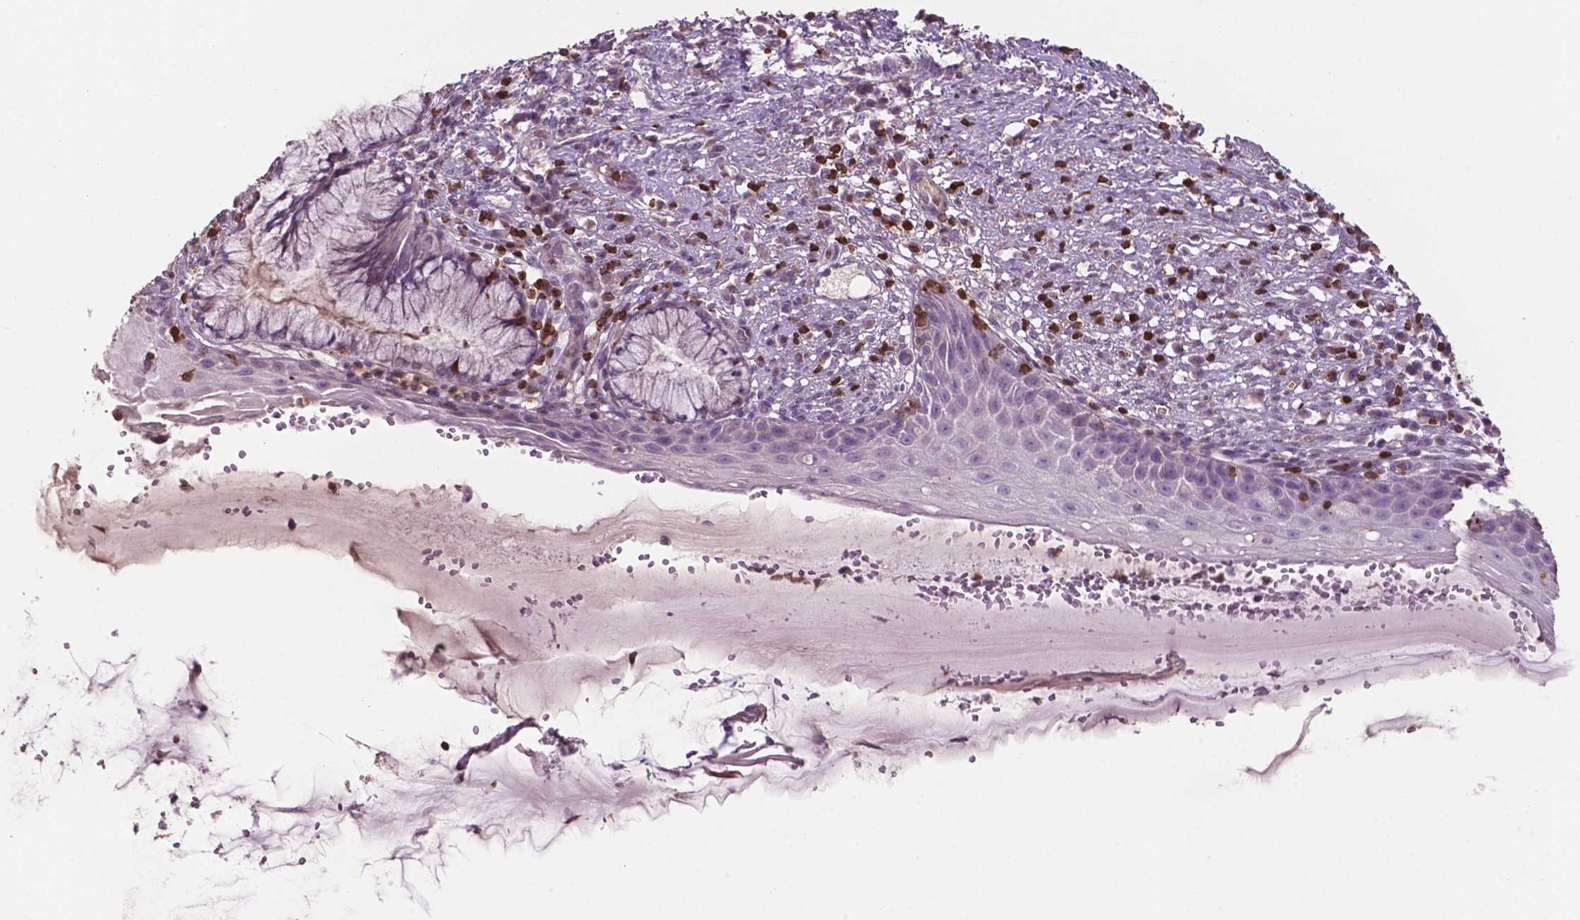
{"staining": {"intensity": "negative", "quantity": "none", "location": "none"}, "tissue": "cervix", "cell_type": "Glandular cells", "image_type": "normal", "snomed": [{"axis": "morphology", "description": "Normal tissue, NOS"}, {"axis": "topography", "description": "Cervix"}], "caption": "The image reveals no staining of glandular cells in benign cervix.", "gene": "TBC1D10C", "patient": {"sex": "female", "age": 37}}